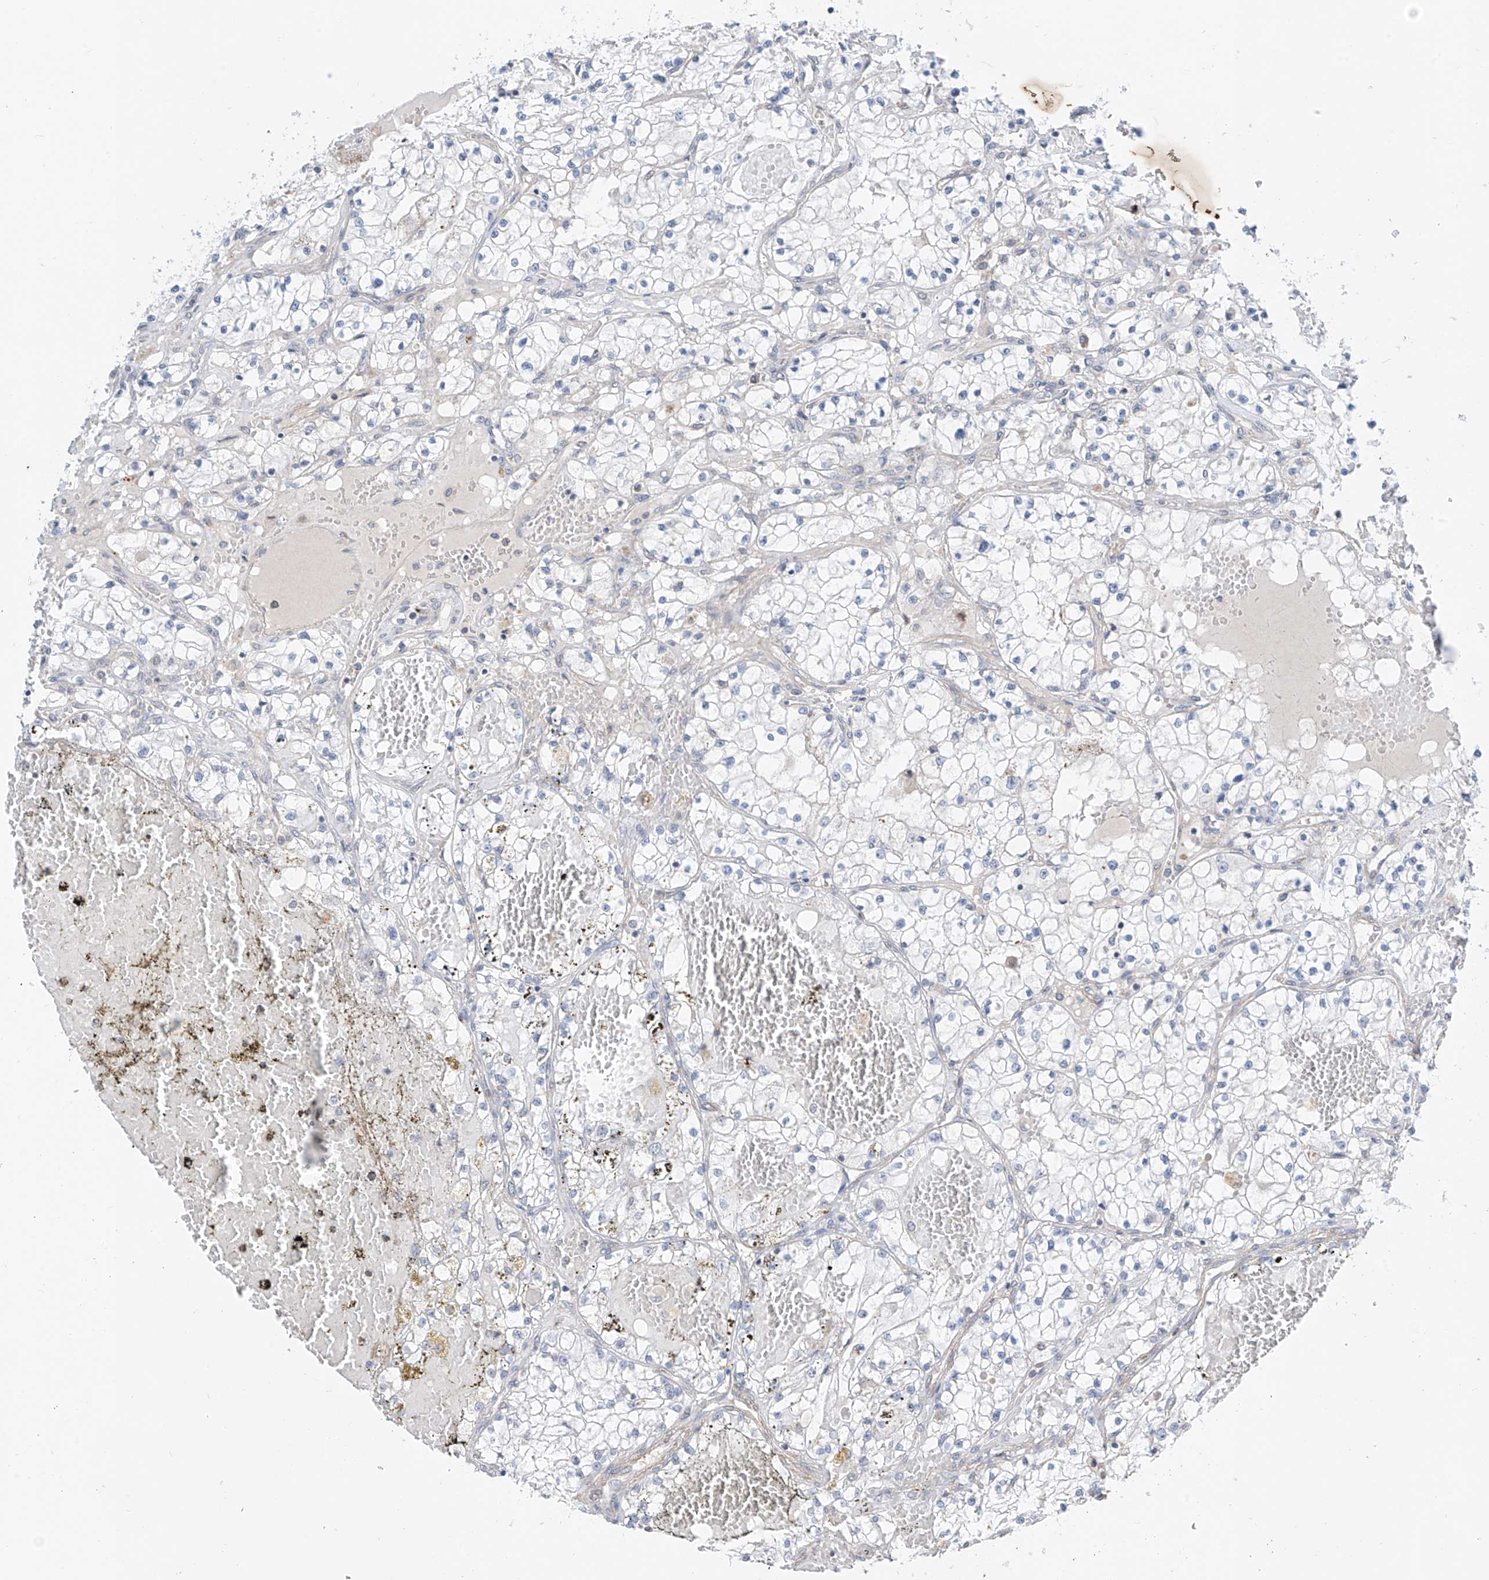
{"staining": {"intensity": "negative", "quantity": "none", "location": "none"}, "tissue": "renal cancer", "cell_type": "Tumor cells", "image_type": "cancer", "snomed": [{"axis": "morphology", "description": "Normal tissue, NOS"}, {"axis": "morphology", "description": "Adenocarcinoma, NOS"}, {"axis": "topography", "description": "Kidney"}], "caption": "Tumor cells are negative for brown protein staining in renal cancer.", "gene": "ABLIM2", "patient": {"sex": "male", "age": 68}}